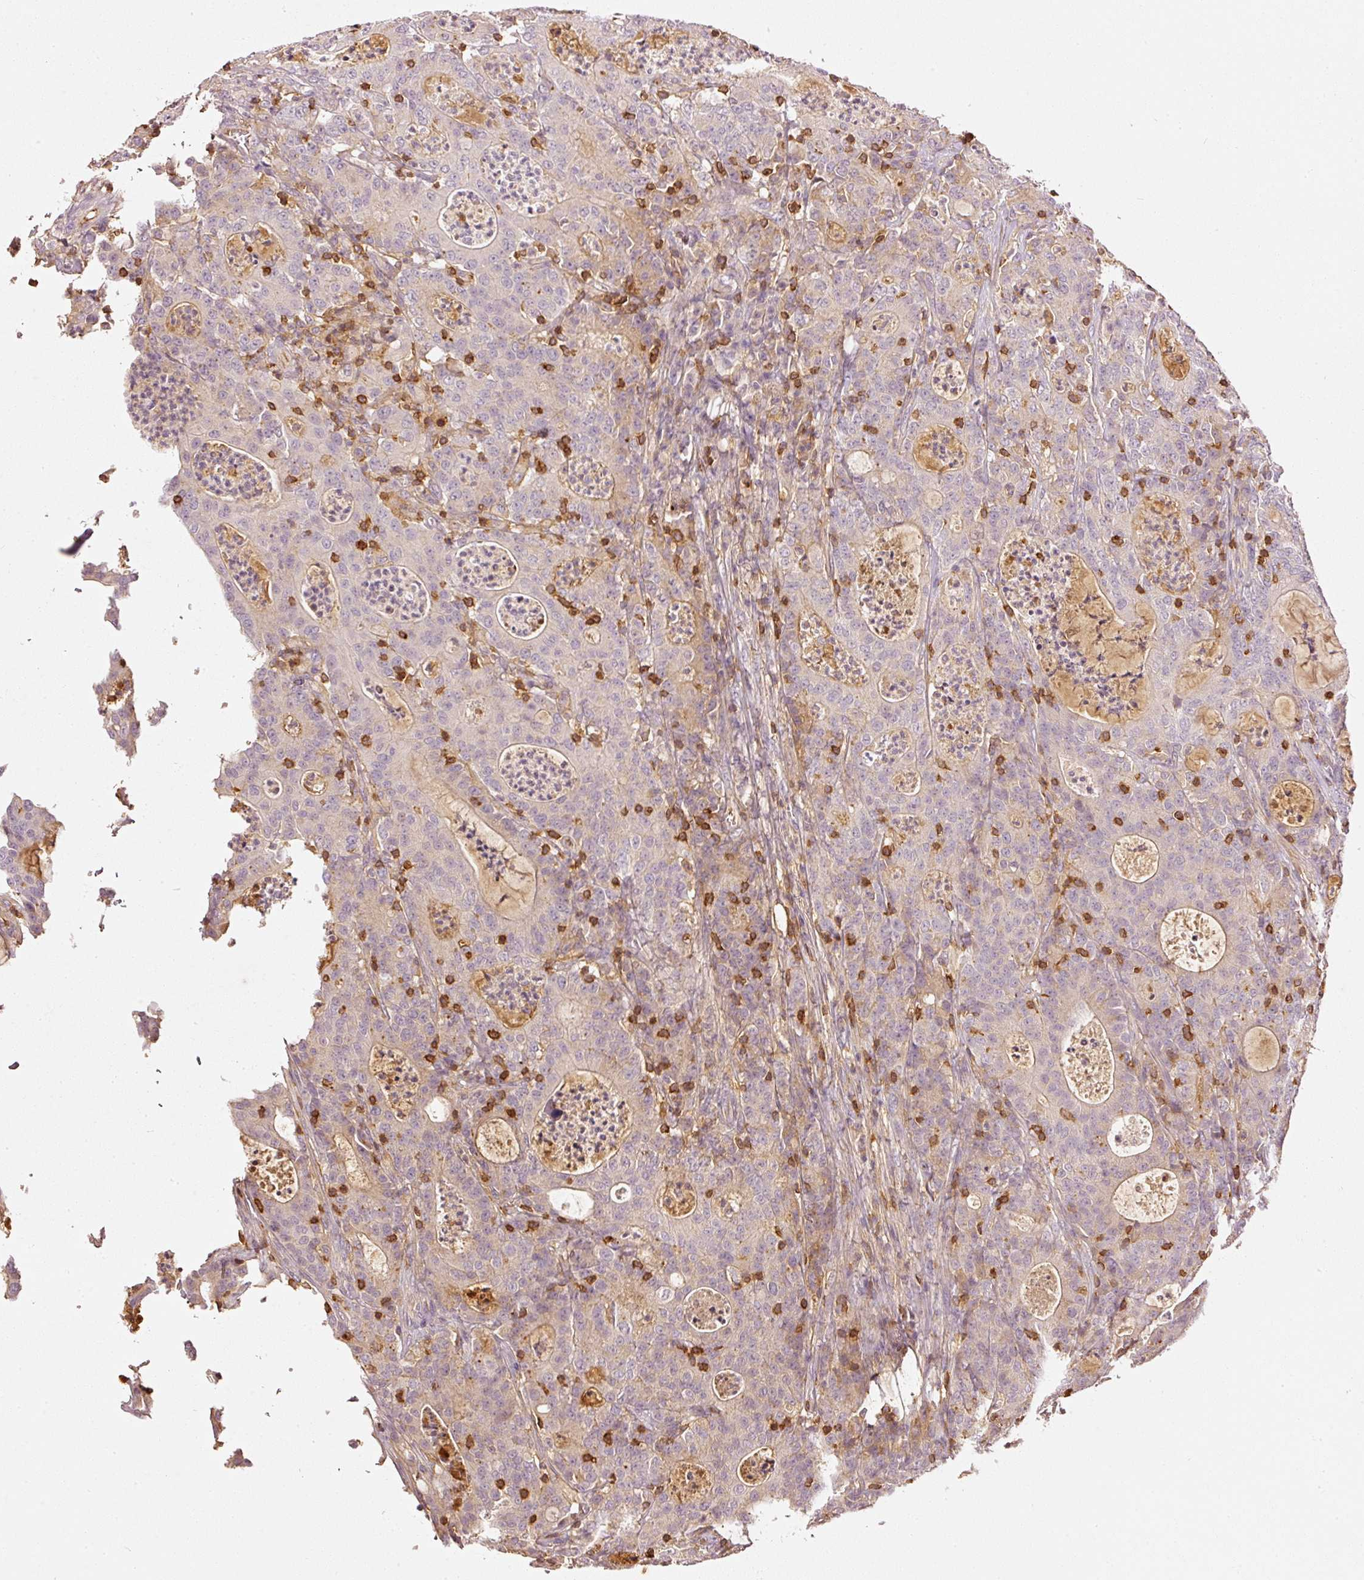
{"staining": {"intensity": "weak", "quantity": "25%-75%", "location": "cytoplasmic/membranous"}, "tissue": "colorectal cancer", "cell_type": "Tumor cells", "image_type": "cancer", "snomed": [{"axis": "morphology", "description": "Adenocarcinoma, NOS"}, {"axis": "topography", "description": "Colon"}], "caption": "Colorectal cancer stained for a protein (brown) shows weak cytoplasmic/membranous positive expression in about 25%-75% of tumor cells.", "gene": "EVL", "patient": {"sex": "male", "age": 83}}